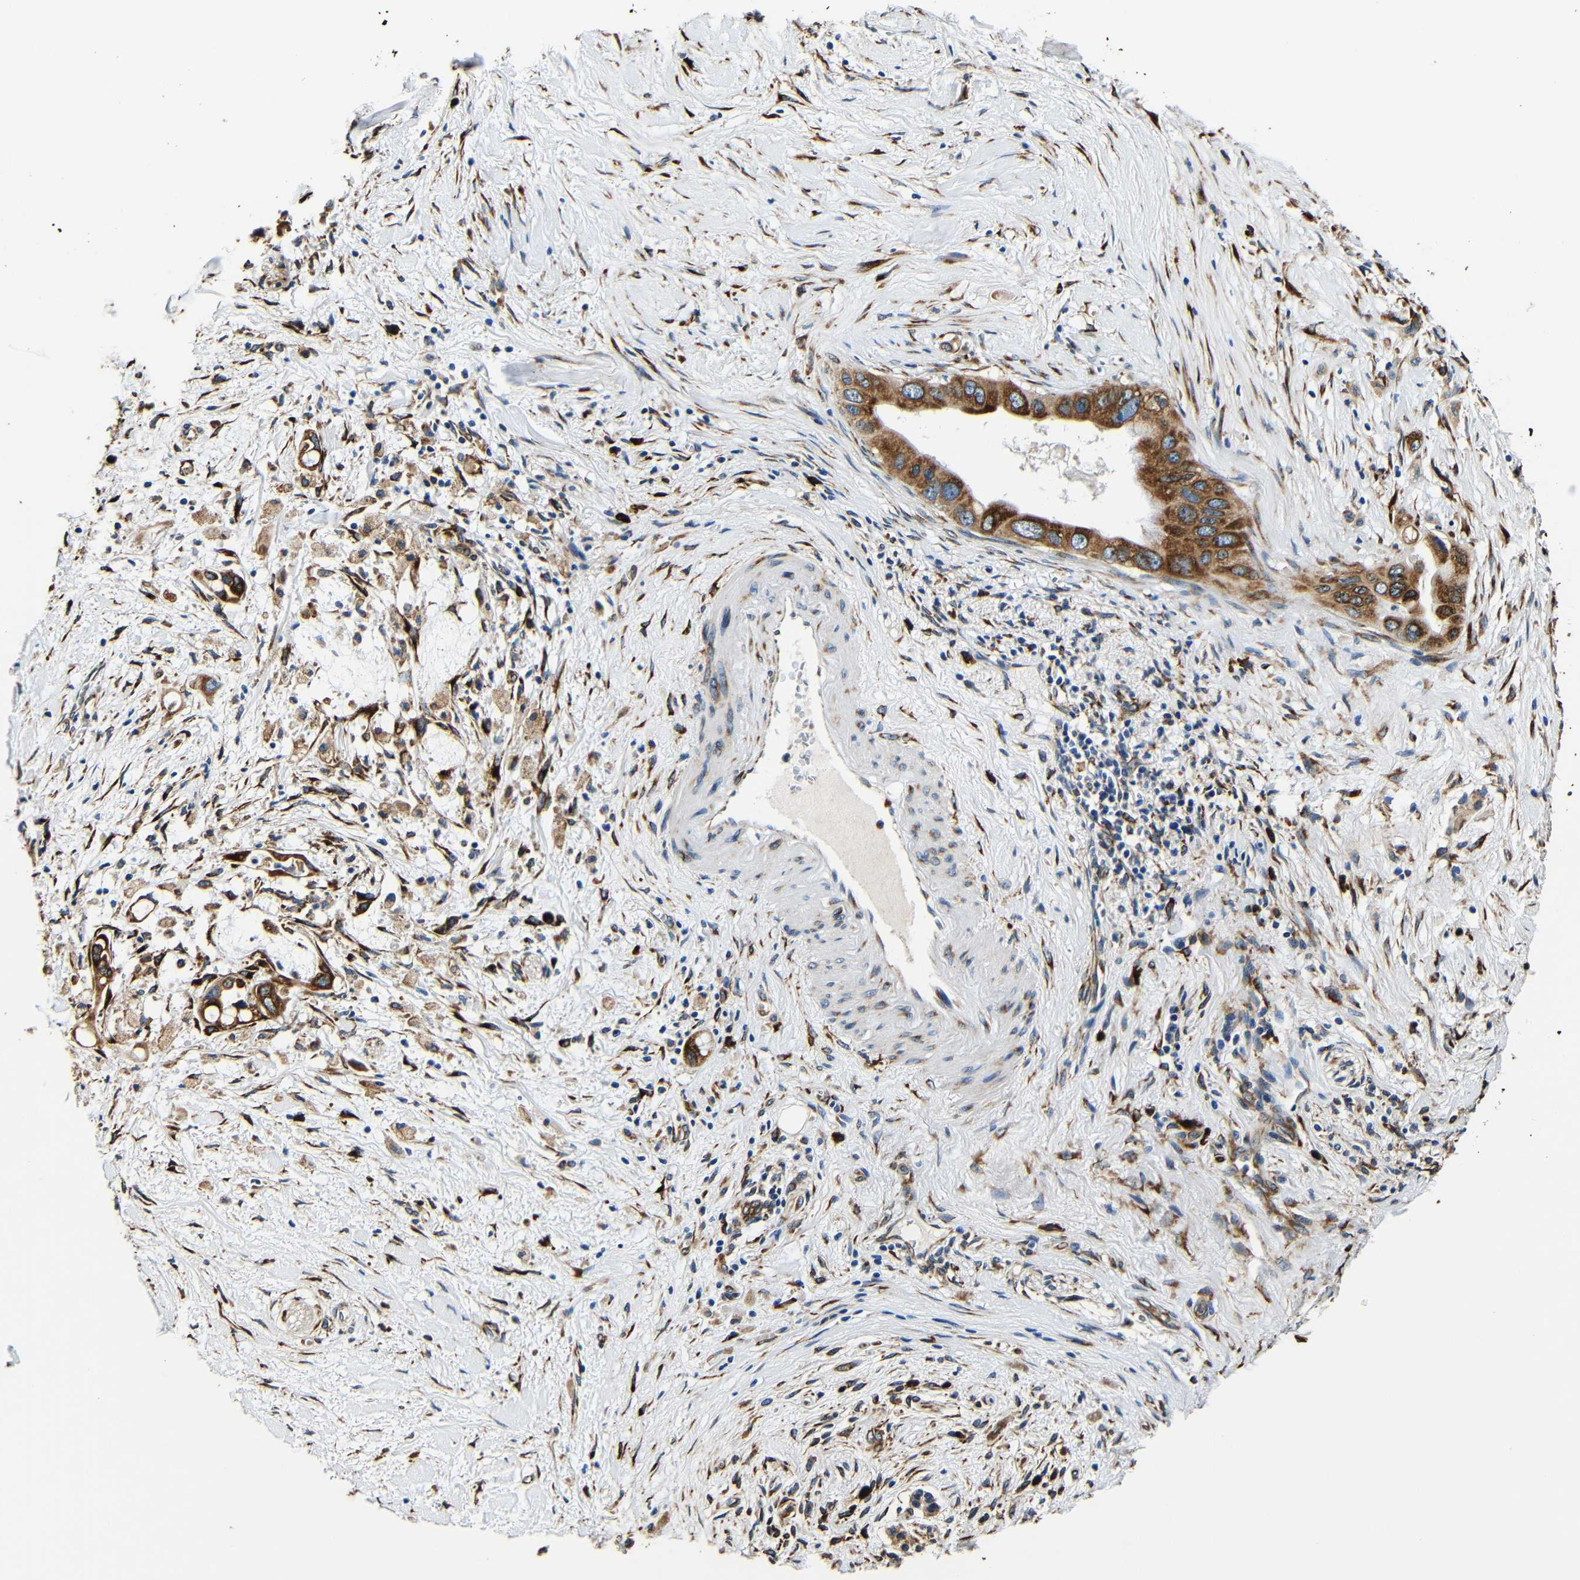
{"staining": {"intensity": "moderate", "quantity": ">75%", "location": "cytoplasmic/membranous"}, "tissue": "pancreatic cancer", "cell_type": "Tumor cells", "image_type": "cancer", "snomed": [{"axis": "morphology", "description": "Adenocarcinoma, NOS"}, {"axis": "topography", "description": "Pancreas"}], "caption": "Protein positivity by immunohistochemistry (IHC) reveals moderate cytoplasmic/membranous staining in approximately >75% of tumor cells in adenocarcinoma (pancreatic).", "gene": "RRBP1", "patient": {"sex": "male", "age": 55}}